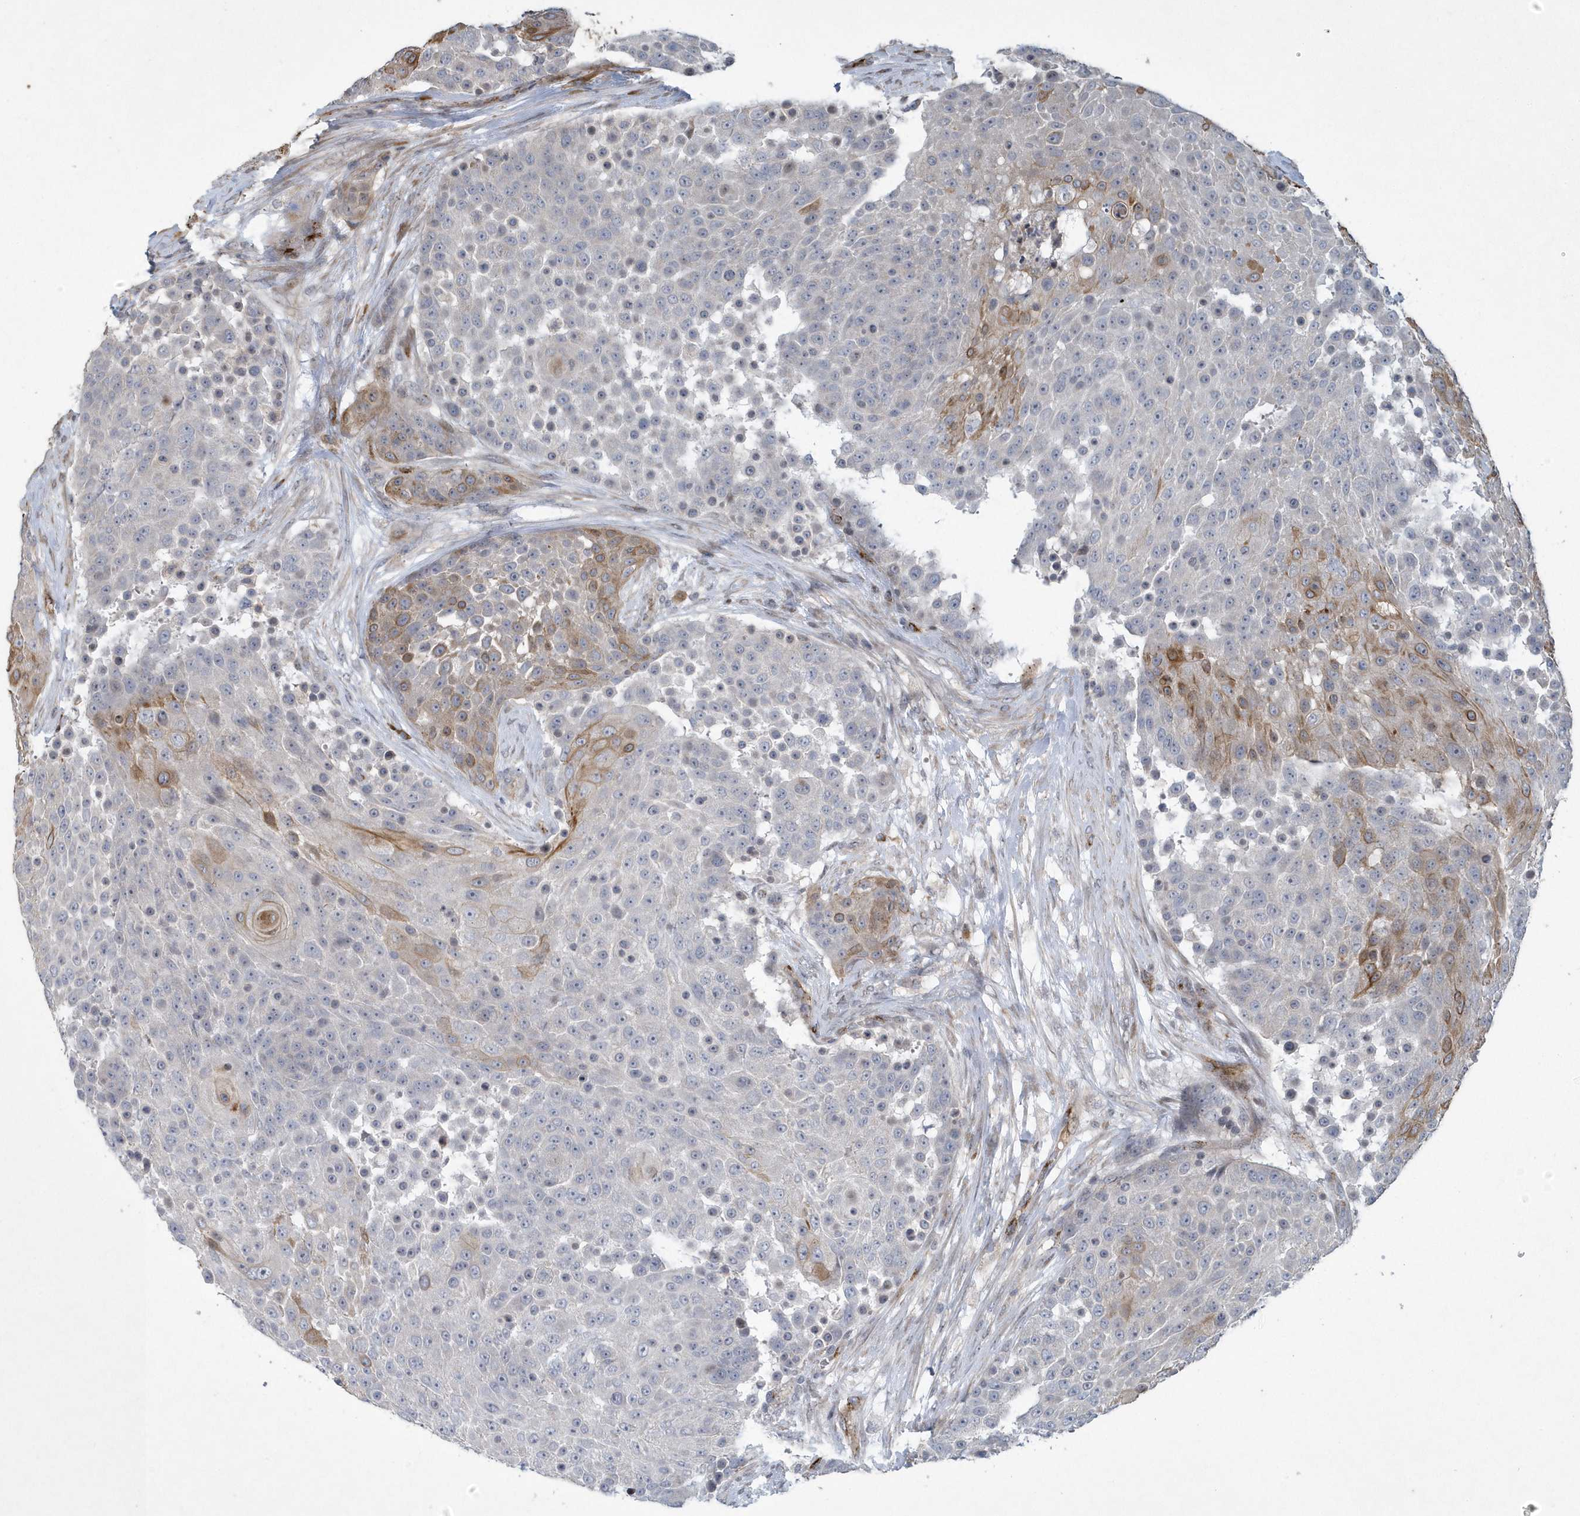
{"staining": {"intensity": "moderate", "quantity": "<25%", "location": "cytoplasmic/membranous"}, "tissue": "urothelial cancer", "cell_type": "Tumor cells", "image_type": "cancer", "snomed": [{"axis": "morphology", "description": "Urothelial carcinoma, High grade"}, {"axis": "topography", "description": "Urinary bladder"}], "caption": "Protein expression analysis of human urothelial cancer reveals moderate cytoplasmic/membranous positivity in approximately <25% of tumor cells.", "gene": "N4BP2", "patient": {"sex": "female", "age": 63}}